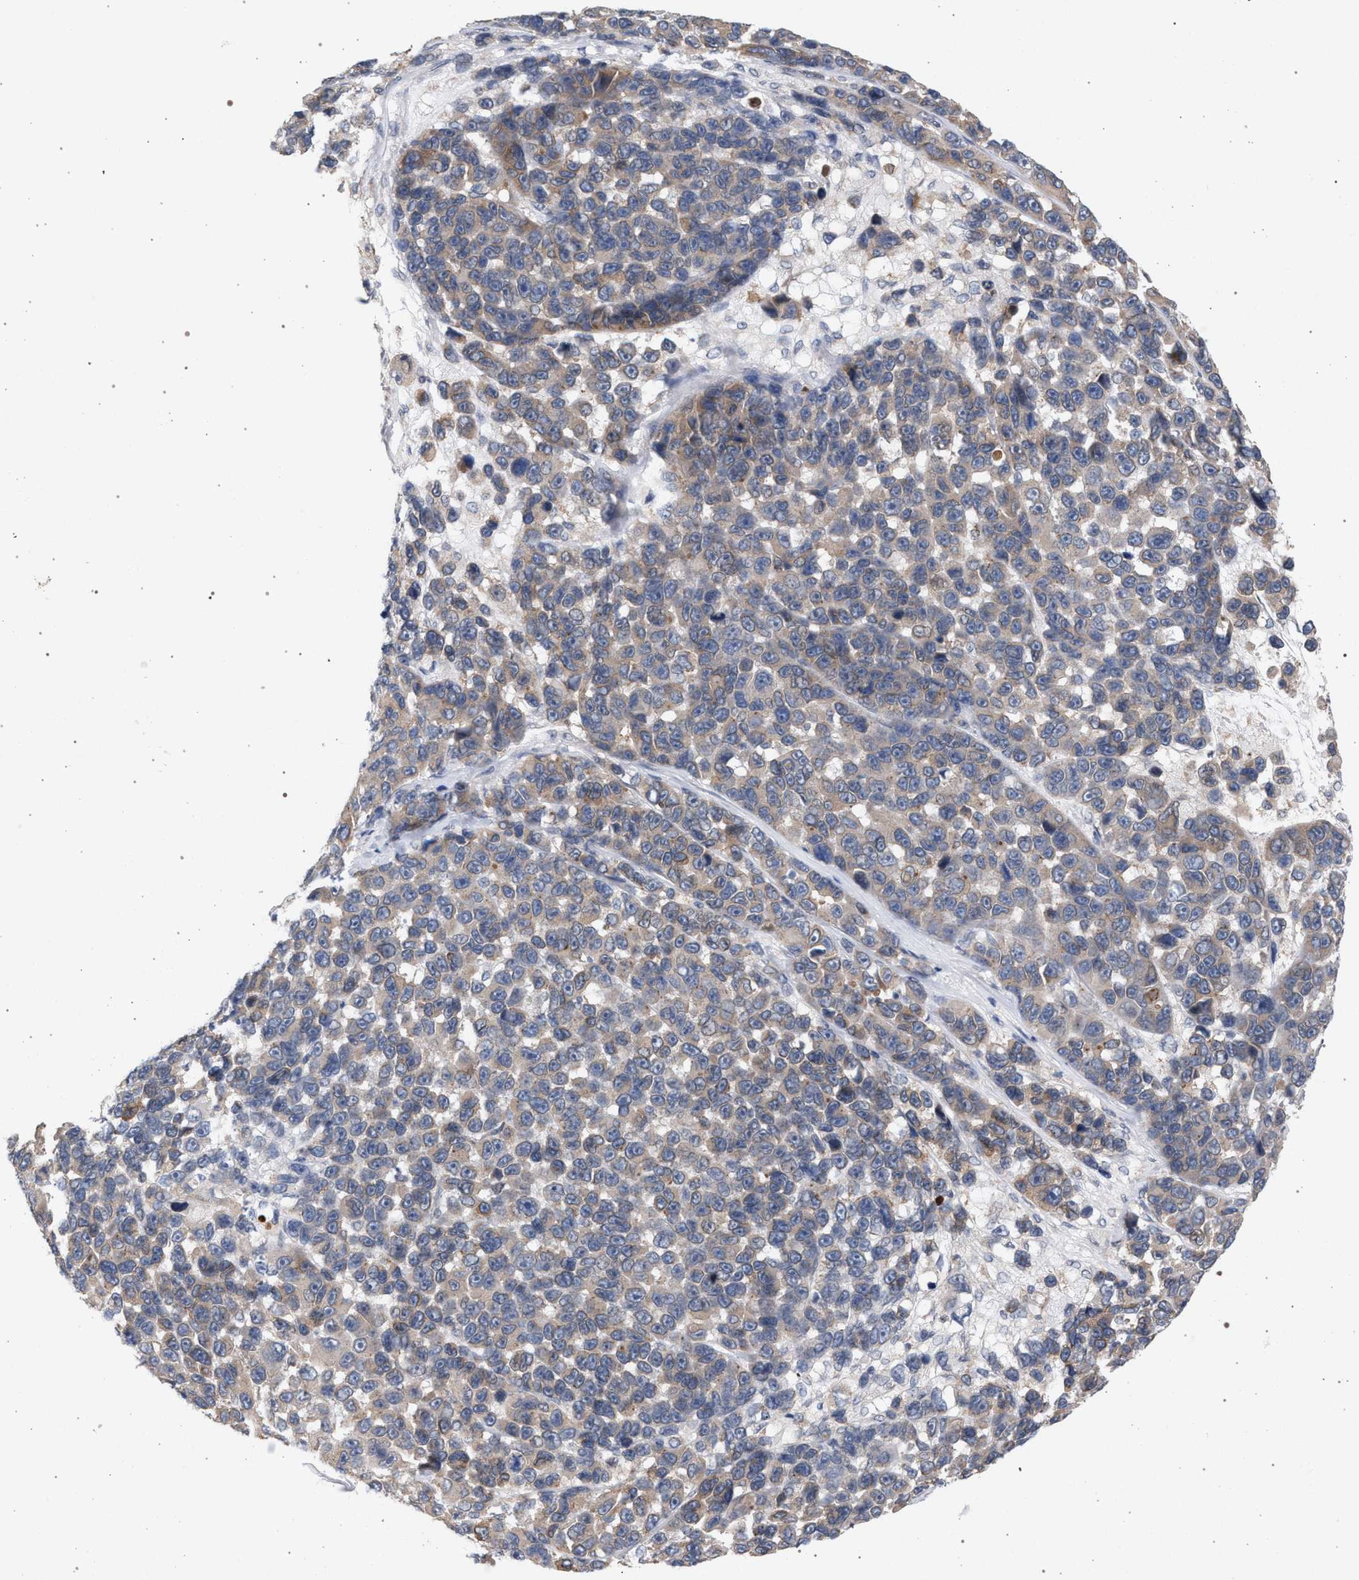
{"staining": {"intensity": "weak", "quantity": "25%-75%", "location": "cytoplasmic/membranous"}, "tissue": "melanoma", "cell_type": "Tumor cells", "image_type": "cancer", "snomed": [{"axis": "morphology", "description": "Malignant melanoma, NOS"}, {"axis": "topography", "description": "Skin"}], "caption": "An image of melanoma stained for a protein displays weak cytoplasmic/membranous brown staining in tumor cells.", "gene": "ARPC5L", "patient": {"sex": "male", "age": 53}}